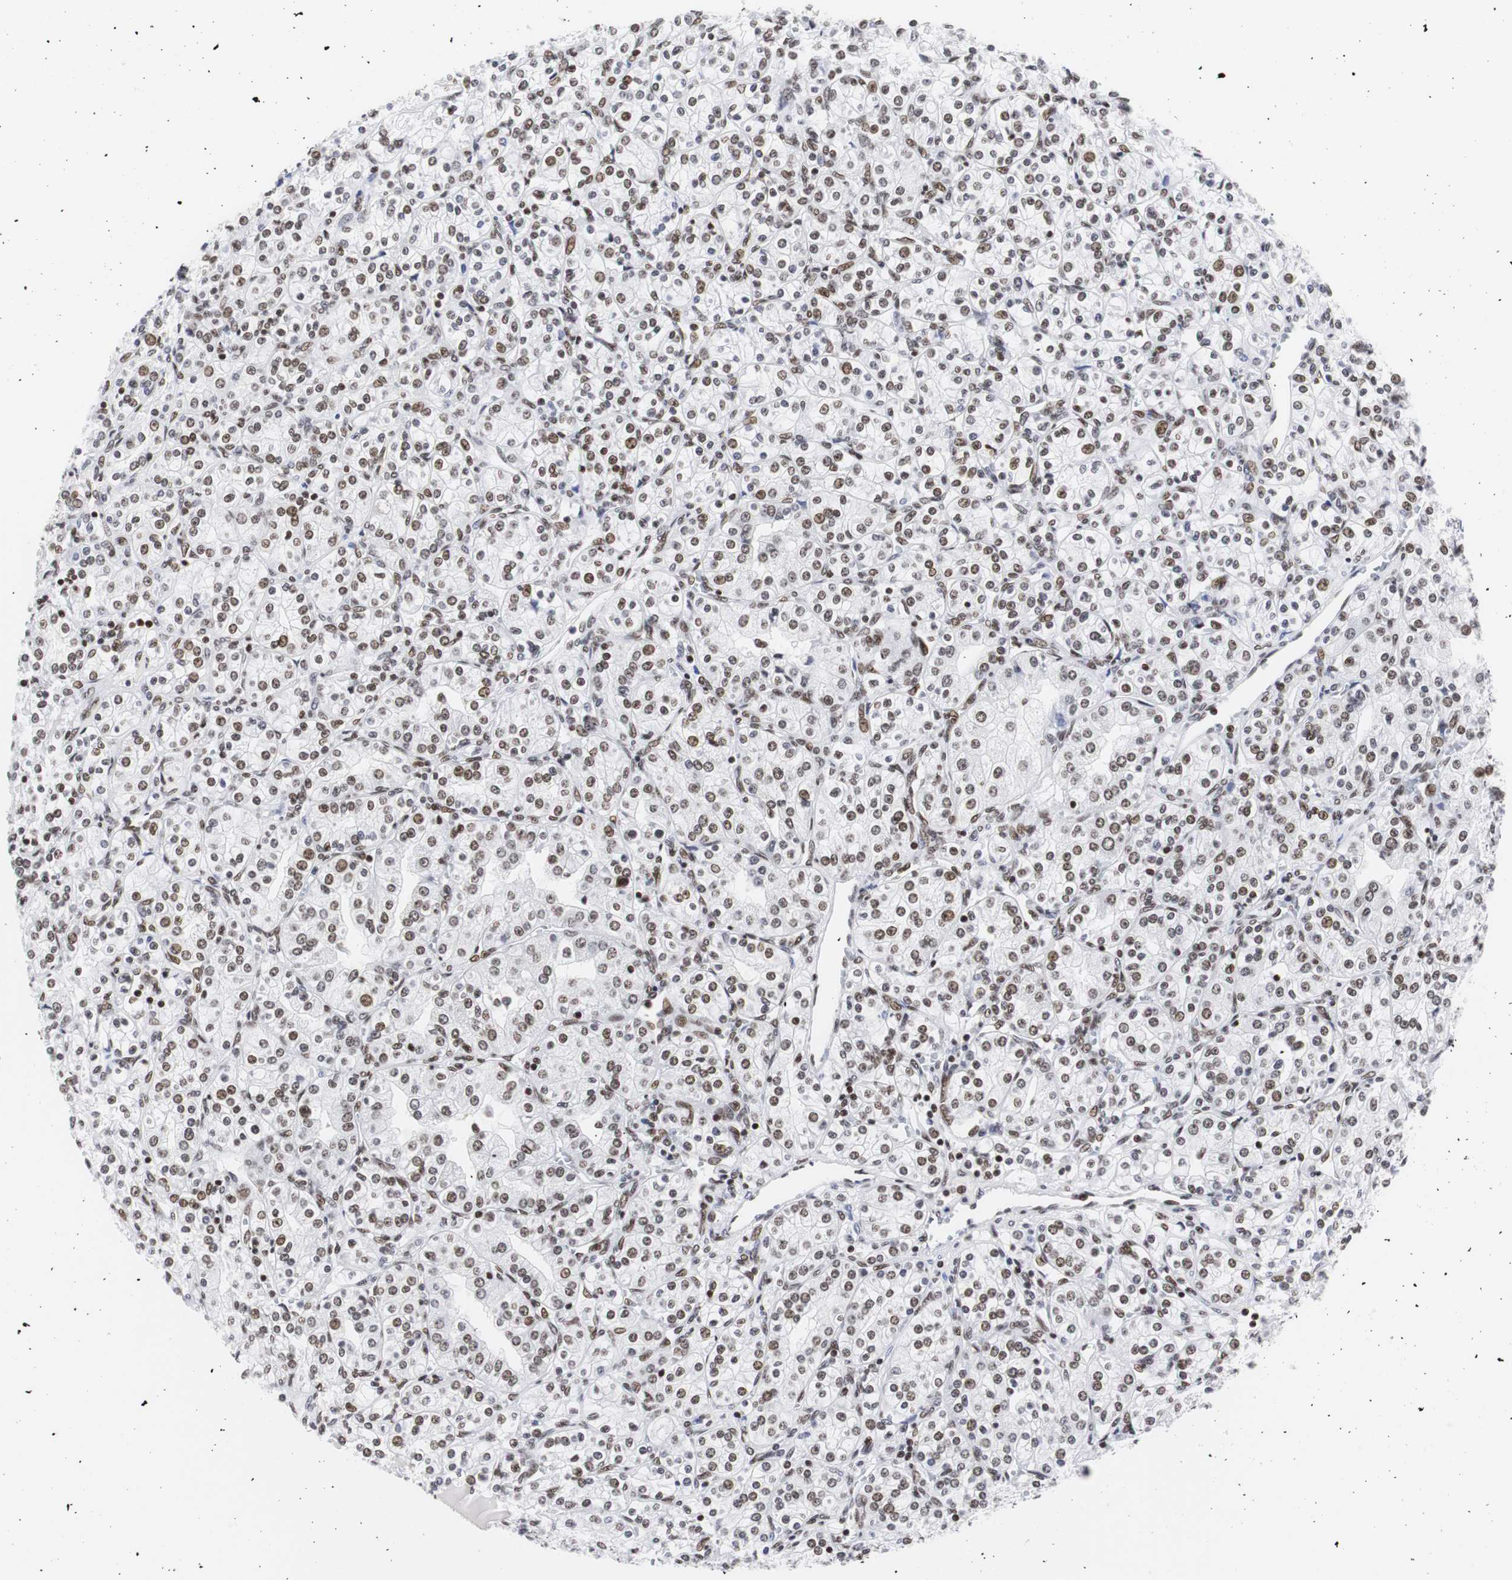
{"staining": {"intensity": "moderate", "quantity": "25%-75%", "location": "nuclear"}, "tissue": "renal cancer", "cell_type": "Tumor cells", "image_type": "cancer", "snomed": [{"axis": "morphology", "description": "Adenocarcinoma, NOS"}, {"axis": "topography", "description": "Kidney"}], "caption": "Renal cancer (adenocarcinoma) stained with a brown dye shows moderate nuclear positive staining in approximately 25%-75% of tumor cells.", "gene": "HNRNPH2", "patient": {"sex": "male", "age": 77}}